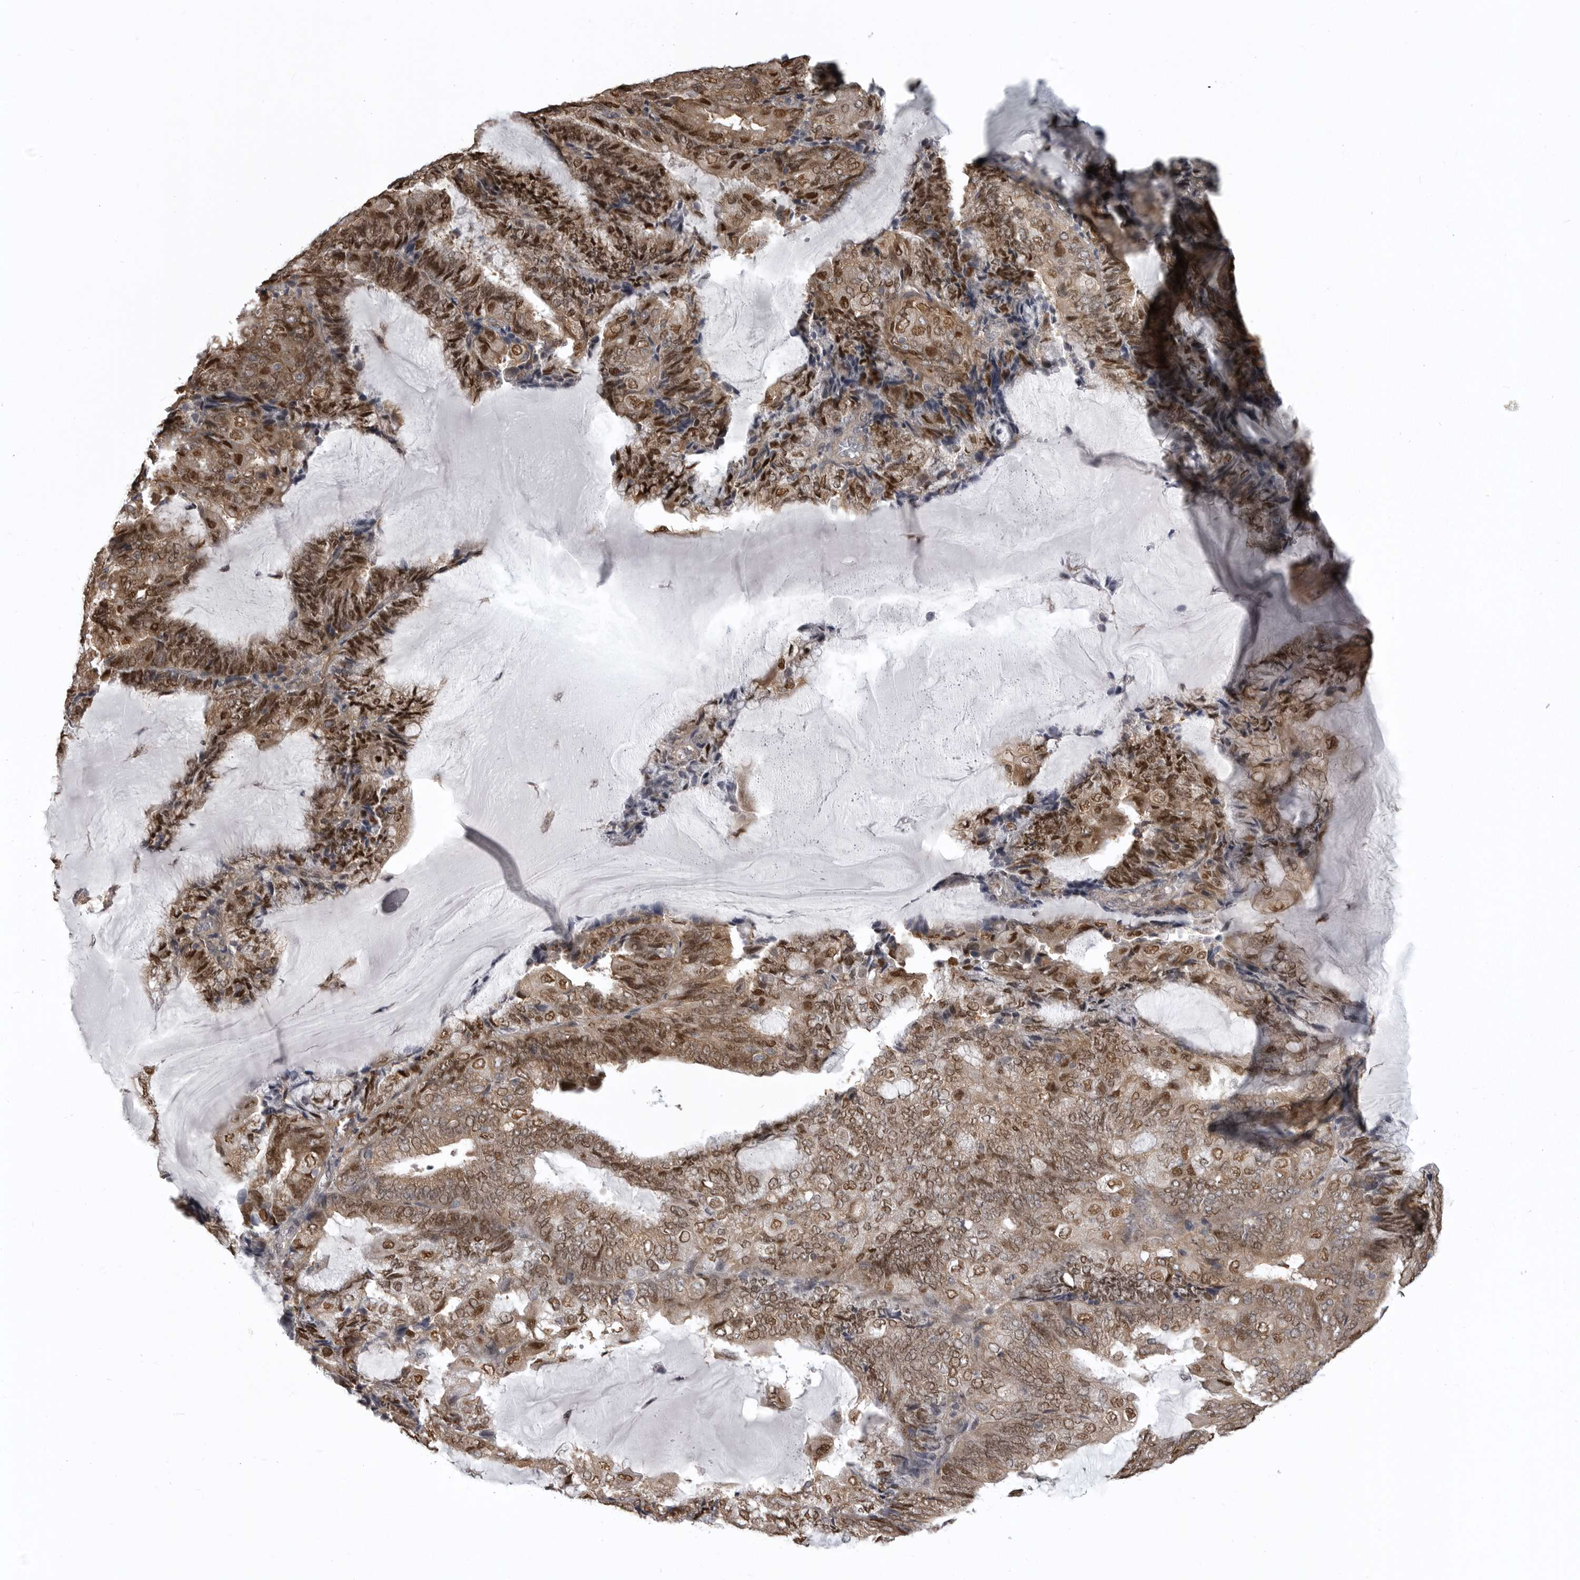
{"staining": {"intensity": "moderate", "quantity": ">75%", "location": "cytoplasmic/membranous,nuclear"}, "tissue": "endometrial cancer", "cell_type": "Tumor cells", "image_type": "cancer", "snomed": [{"axis": "morphology", "description": "Adenocarcinoma, NOS"}, {"axis": "topography", "description": "Endometrium"}], "caption": "A photomicrograph of human endometrial adenocarcinoma stained for a protein shows moderate cytoplasmic/membranous and nuclear brown staining in tumor cells. The staining is performed using DAB (3,3'-diaminobenzidine) brown chromogen to label protein expression. The nuclei are counter-stained blue using hematoxylin.", "gene": "SNX16", "patient": {"sex": "female", "age": 81}}